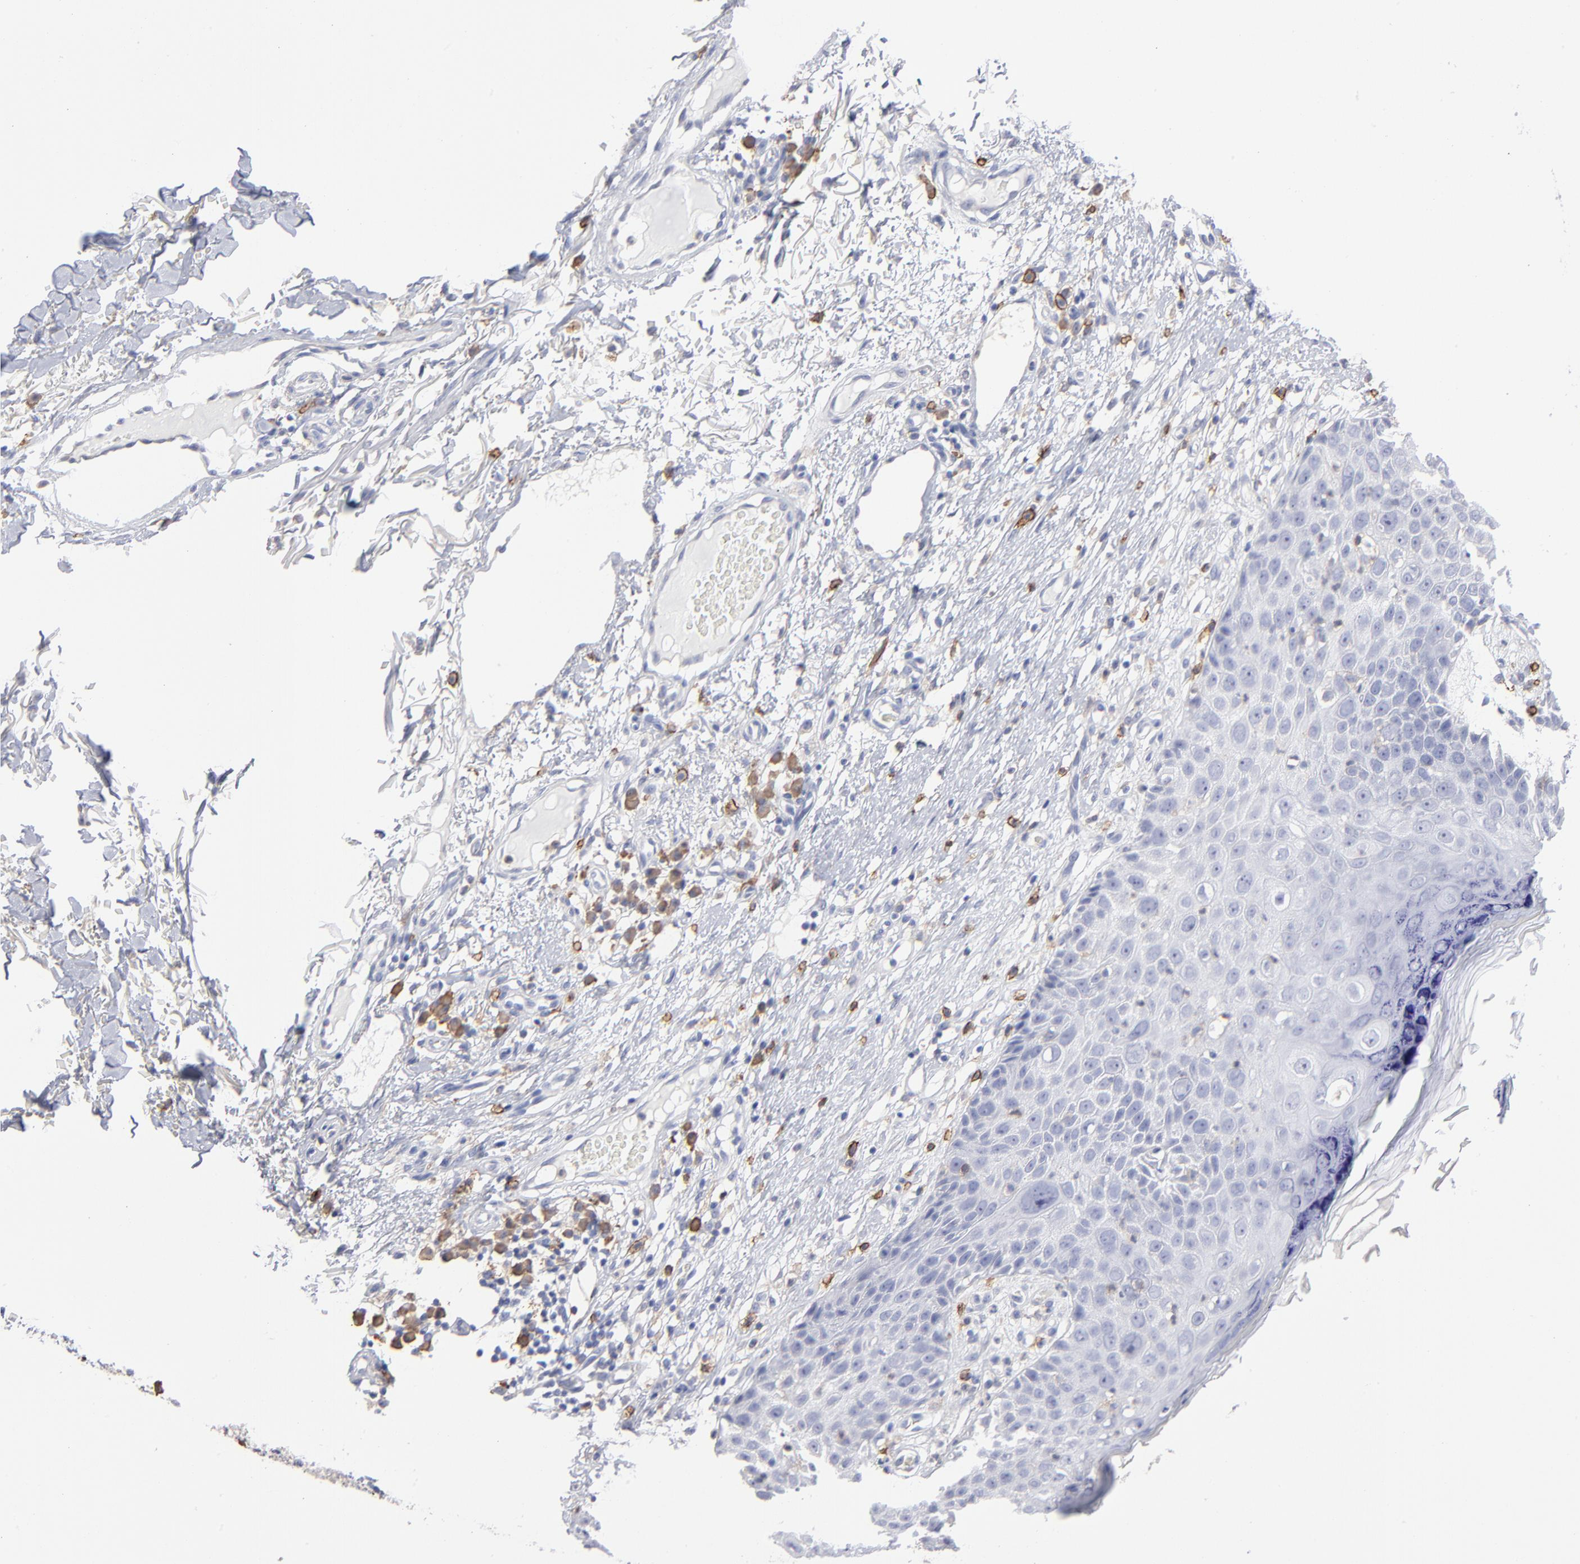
{"staining": {"intensity": "negative", "quantity": "none", "location": "none"}, "tissue": "skin cancer", "cell_type": "Tumor cells", "image_type": "cancer", "snomed": [{"axis": "morphology", "description": "Squamous cell carcinoma, NOS"}, {"axis": "topography", "description": "Skin"}], "caption": "This image is of skin cancer stained with IHC to label a protein in brown with the nuclei are counter-stained blue. There is no positivity in tumor cells.", "gene": "LAT2", "patient": {"sex": "male", "age": 87}}